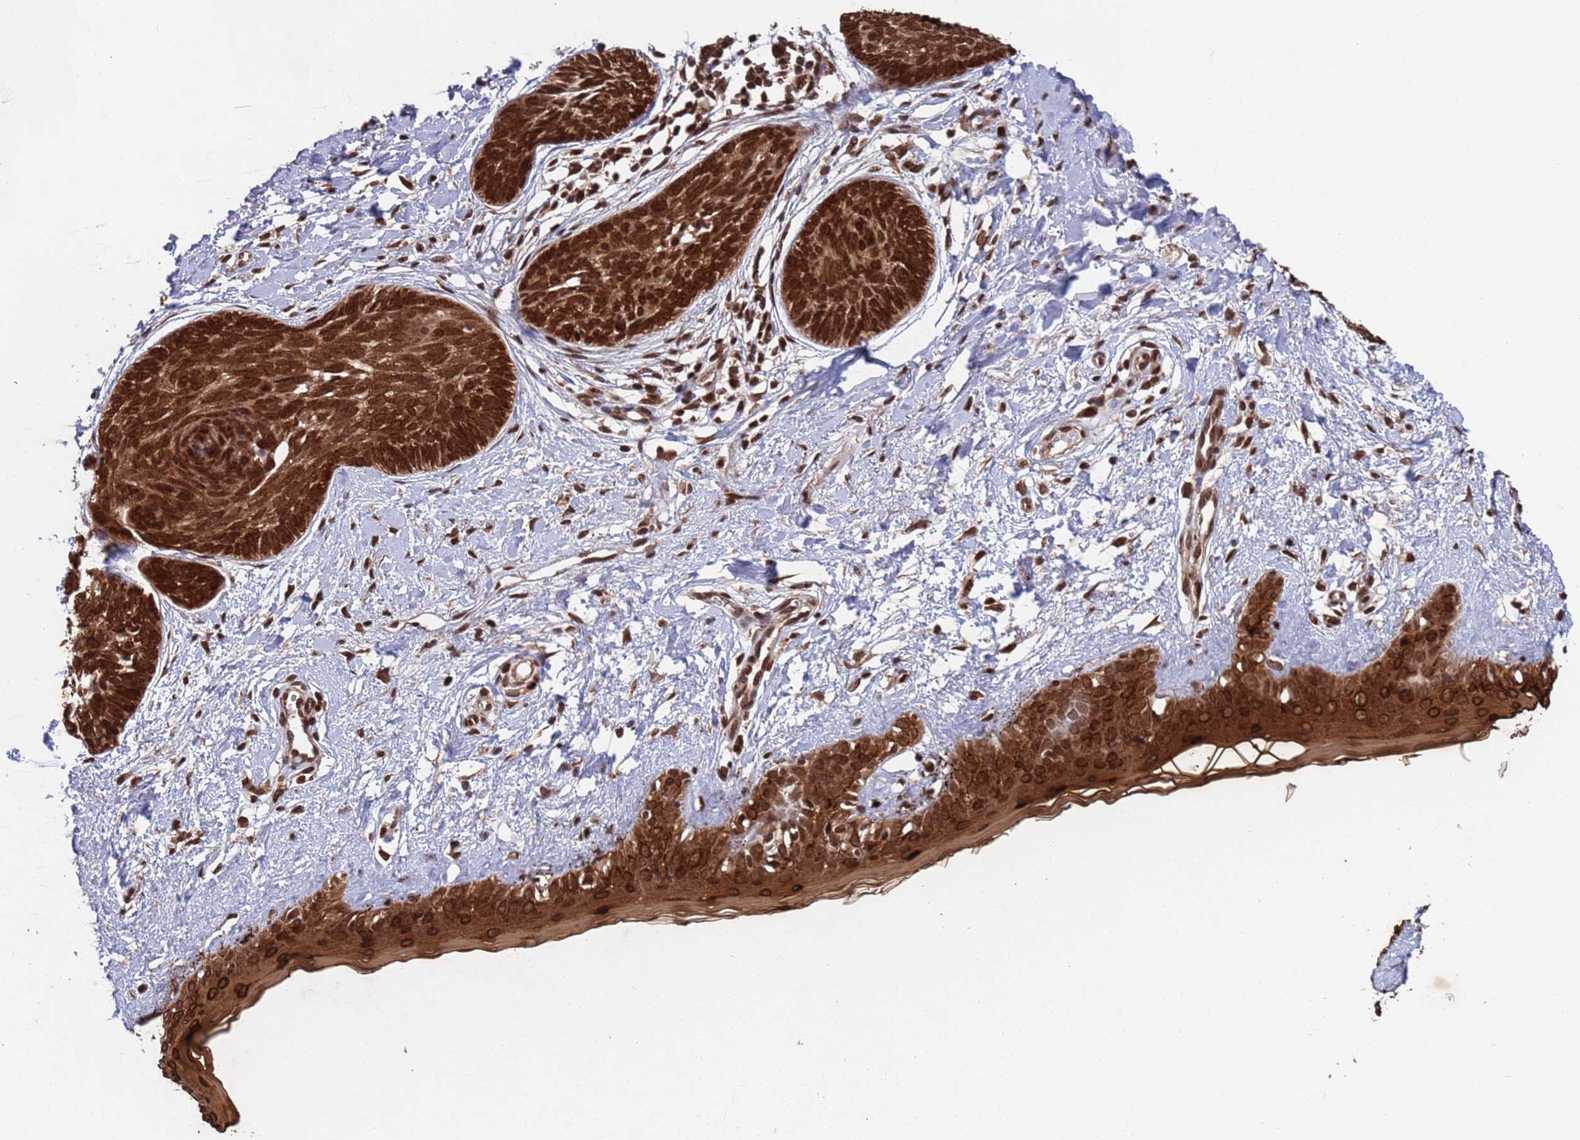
{"staining": {"intensity": "strong", "quantity": ">75%", "location": "cytoplasmic/membranous,nuclear"}, "tissue": "skin cancer", "cell_type": "Tumor cells", "image_type": "cancer", "snomed": [{"axis": "morphology", "description": "Basal cell carcinoma"}, {"axis": "topography", "description": "Skin"}], "caption": "Immunohistochemistry (DAB (3,3'-diaminobenzidine)) staining of skin basal cell carcinoma displays strong cytoplasmic/membranous and nuclear protein positivity in approximately >75% of tumor cells. The protein is stained brown, and the nuclei are stained in blue (DAB IHC with brightfield microscopy, high magnification).", "gene": "FUBP3", "patient": {"sex": "female", "age": 81}}